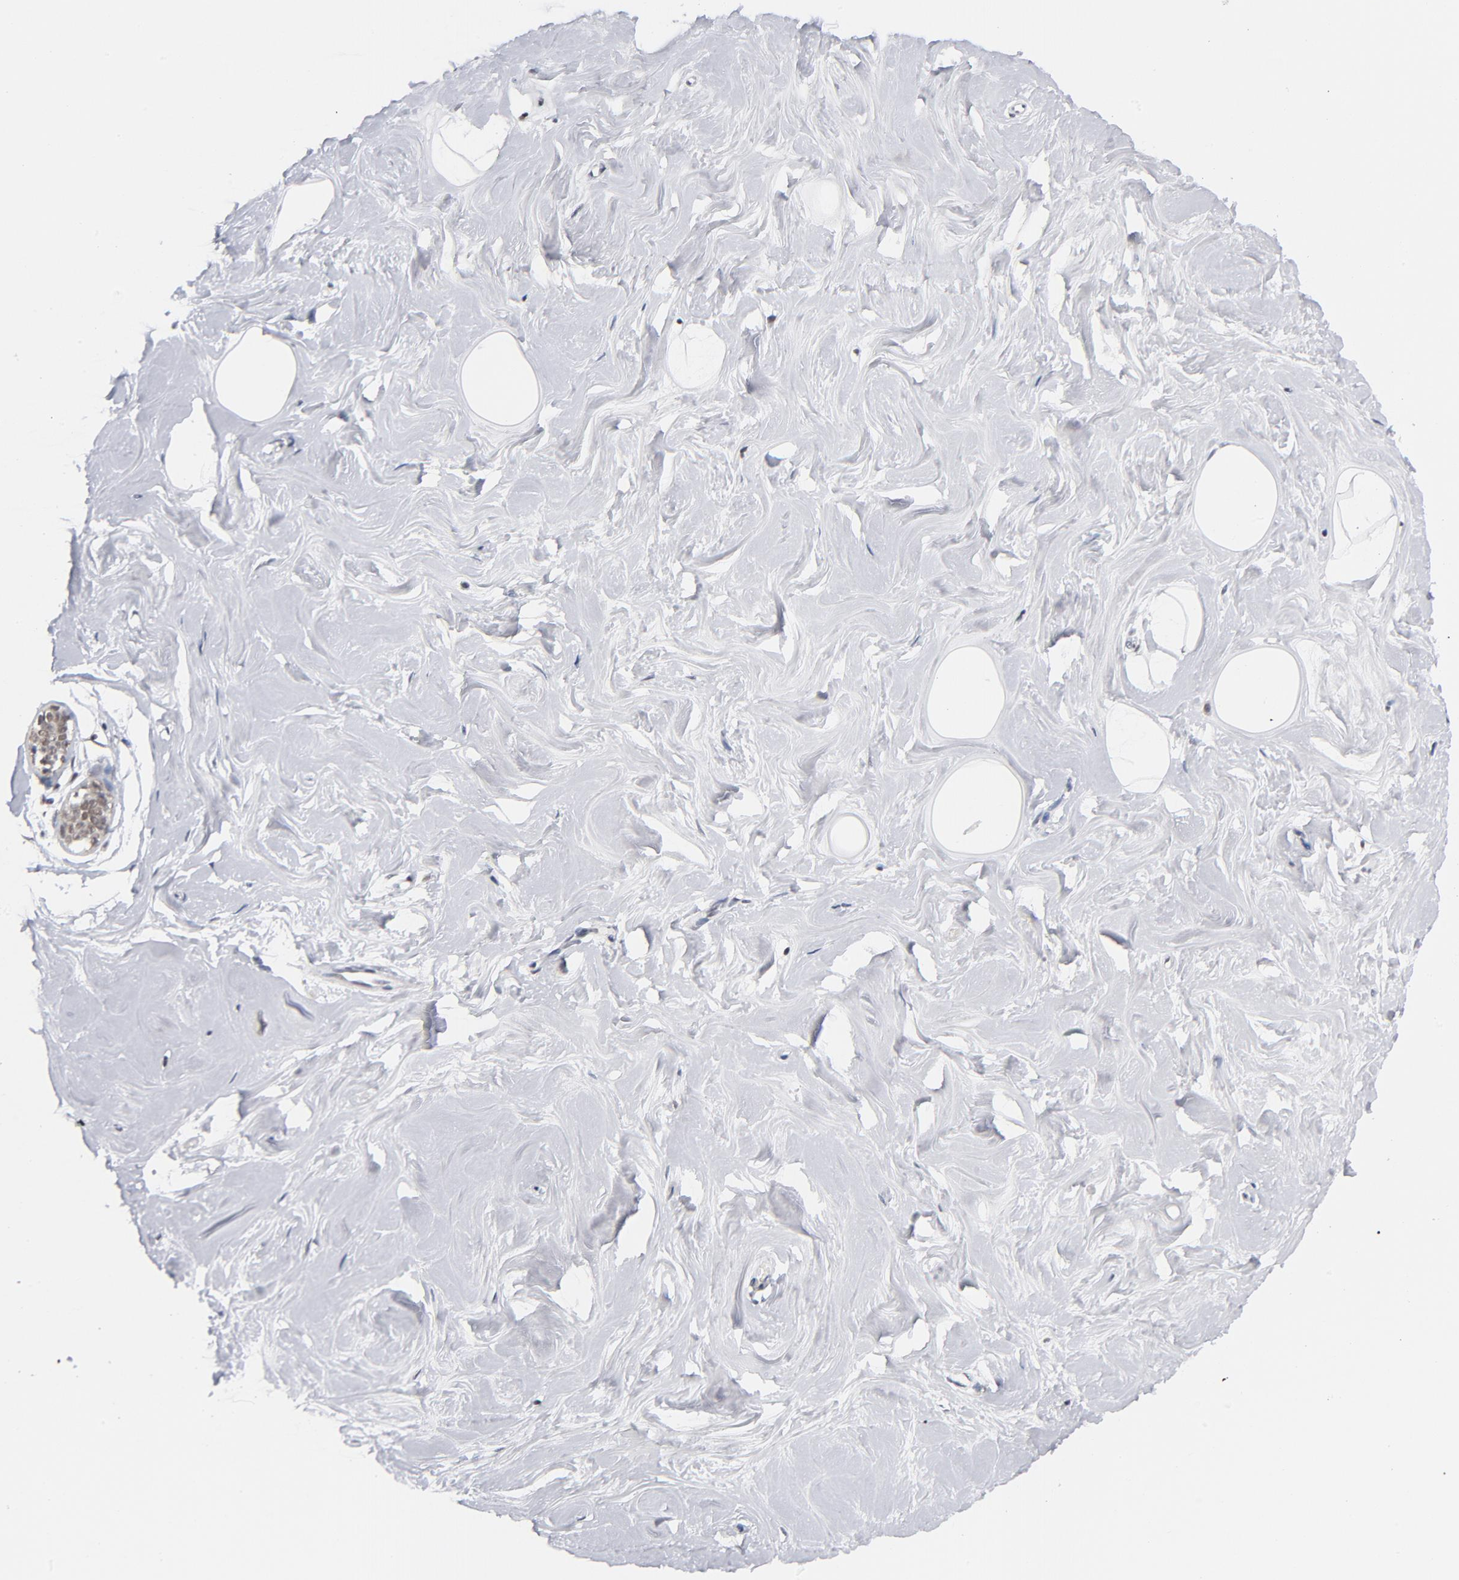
{"staining": {"intensity": "negative", "quantity": "none", "location": "none"}, "tissue": "breast", "cell_type": "Adipocytes", "image_type": "normal", "snomed": [{"axis": "morphology", "description": "Normal tissue, NOS"}, {"axis": "topography", "description": "Breast"}], "caption": "High power microscopy histopathology image of an immunohistochemistry histopathology image of benign breast, revealing no significant staining in adipocytes. Brightfield microscopy of immunohistochemistry (IHC) stained with DAB (3,3'-diaminobenzidine) (brown) and hematoxylin (blue), captured at high magnification.", "gene": "BAP1", "patient": {"sex": "female", "age": 23}}